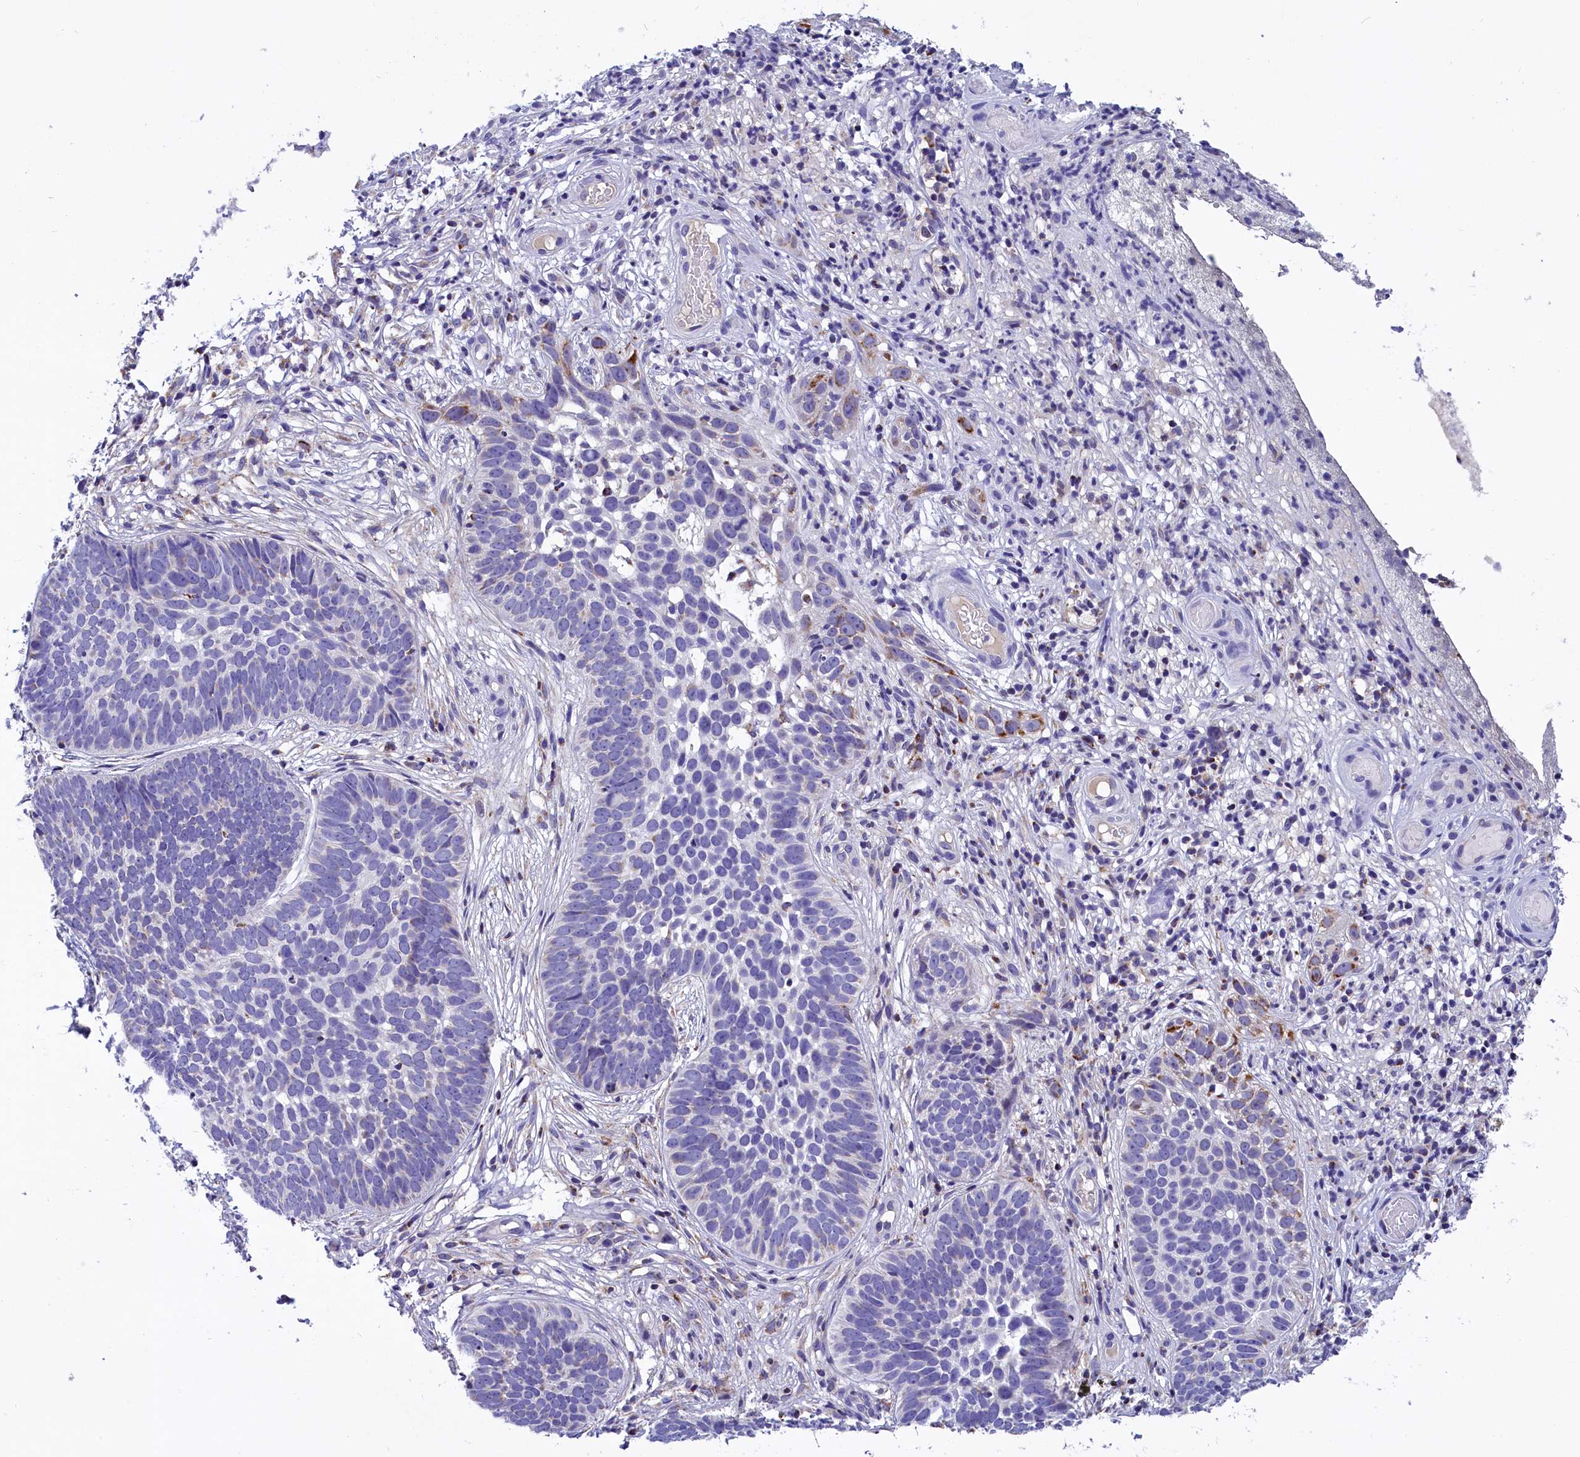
{"staining": {"intensity": "negative", "quantity": "none", "location": "none"}, "tissue": "skin cancer", "cell_type": "Tumor cells", "image_type": "cancer", "snomed": [{"axis": "morphology", "description": "Basal cell carcinoma"}, {"axis": "topography", "description": "Skin"}], "caption": "Basal cell carcinoma (skin) stained for a protein using immunohistochemistry (IHC) demonstrates no positivity tumor cells.", "gene": "ABAT", "patient": {"sex": "male", "age": 89}}